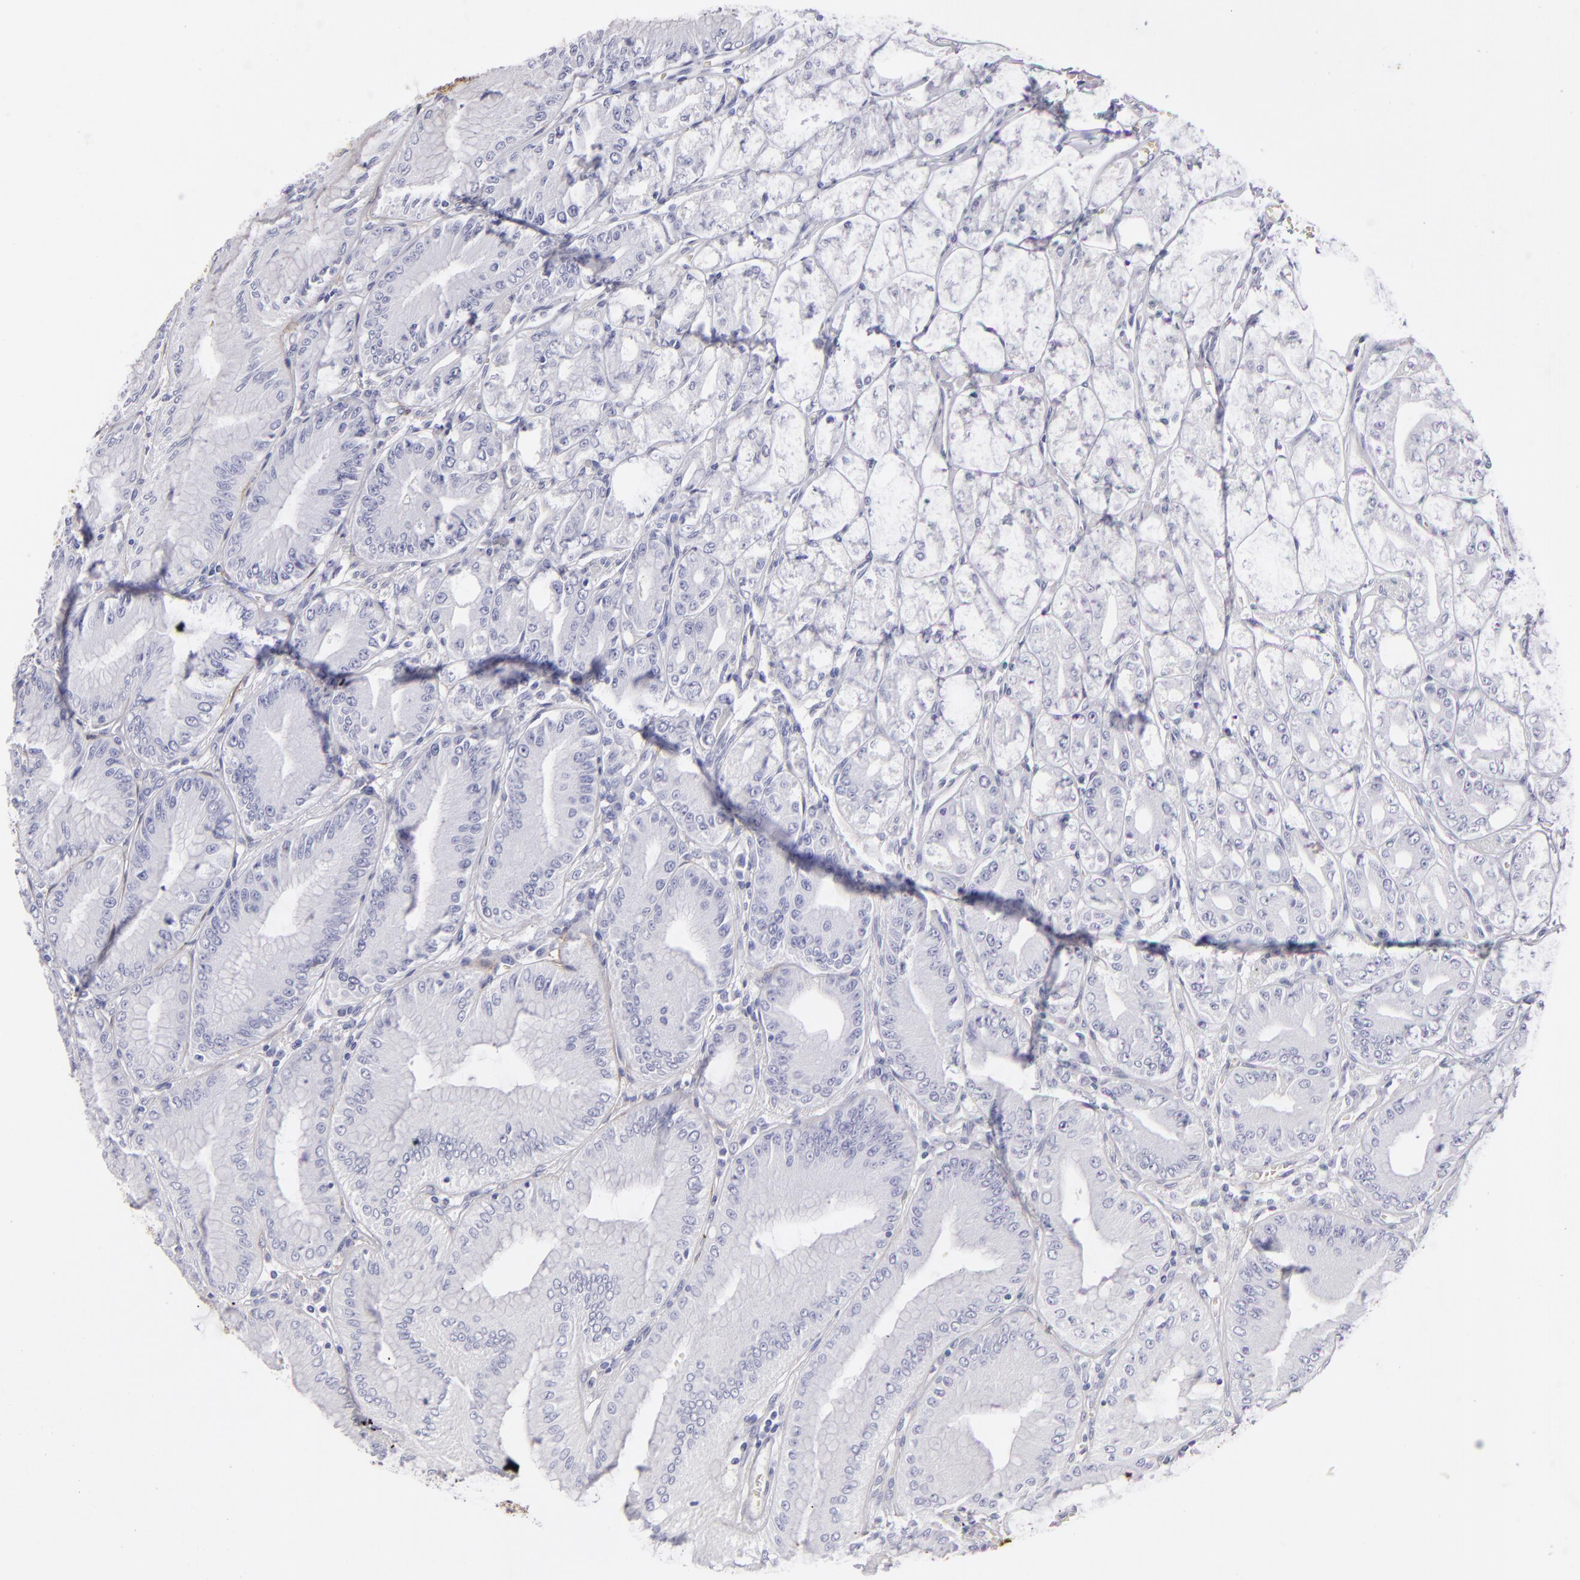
{"staining": {"intensity": "negative", "quantity": "none", "location": "none"}, "tissue": "stomach", "cell_type": "Glandular cells", "image_type": "normal", "snomed": [{"axis": "morphology", "description": "Normal tissue, NOS"}, {"axis": "topography", "description": "Stomach, lower"}], "caption": "Immunohistochemical staining of benign stomach displays no significant staining in glandular cells.", "gene": "ANPEP", "patient": {"sex": "male", "age": 71}}